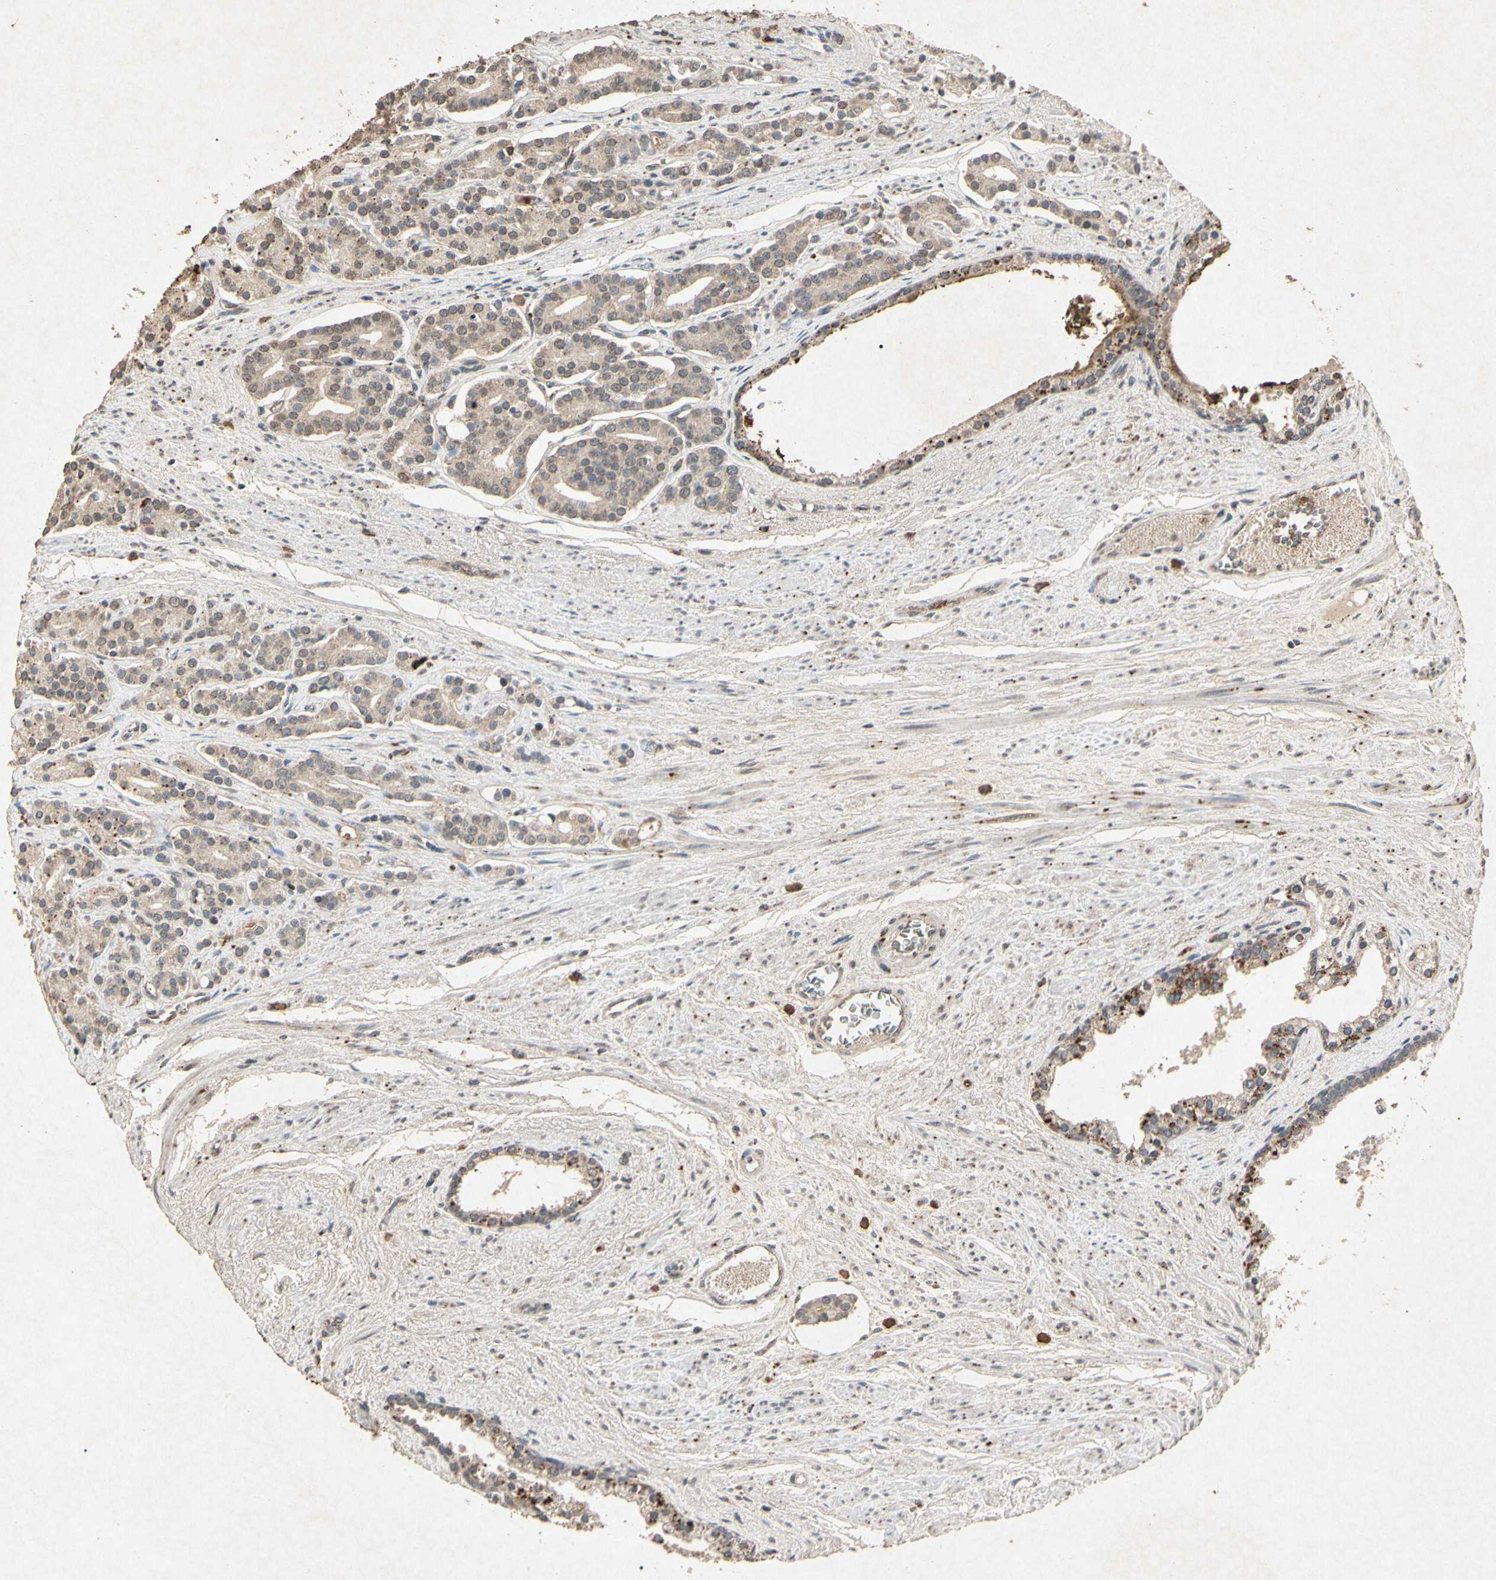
{"staining": {"intensity": "weak", "quantity": ">75%", "location": "none"}, "tissue": "prostate cancer", "cell_type": "Tumor cells", "image_type": "cancer", "snomed": [{"axis": "morphology", "description": "Adenocarcinoma, Low grade"}, {"axis": "topography", "description": "Prostate"}], "caption": "Protein staining reveals weak None staining in approximately >75% of tumor cells in prostate adenocarcinoma (low-grade).", "gene": "MSRB1", "patient": {"sex": "male", "age": 63}}